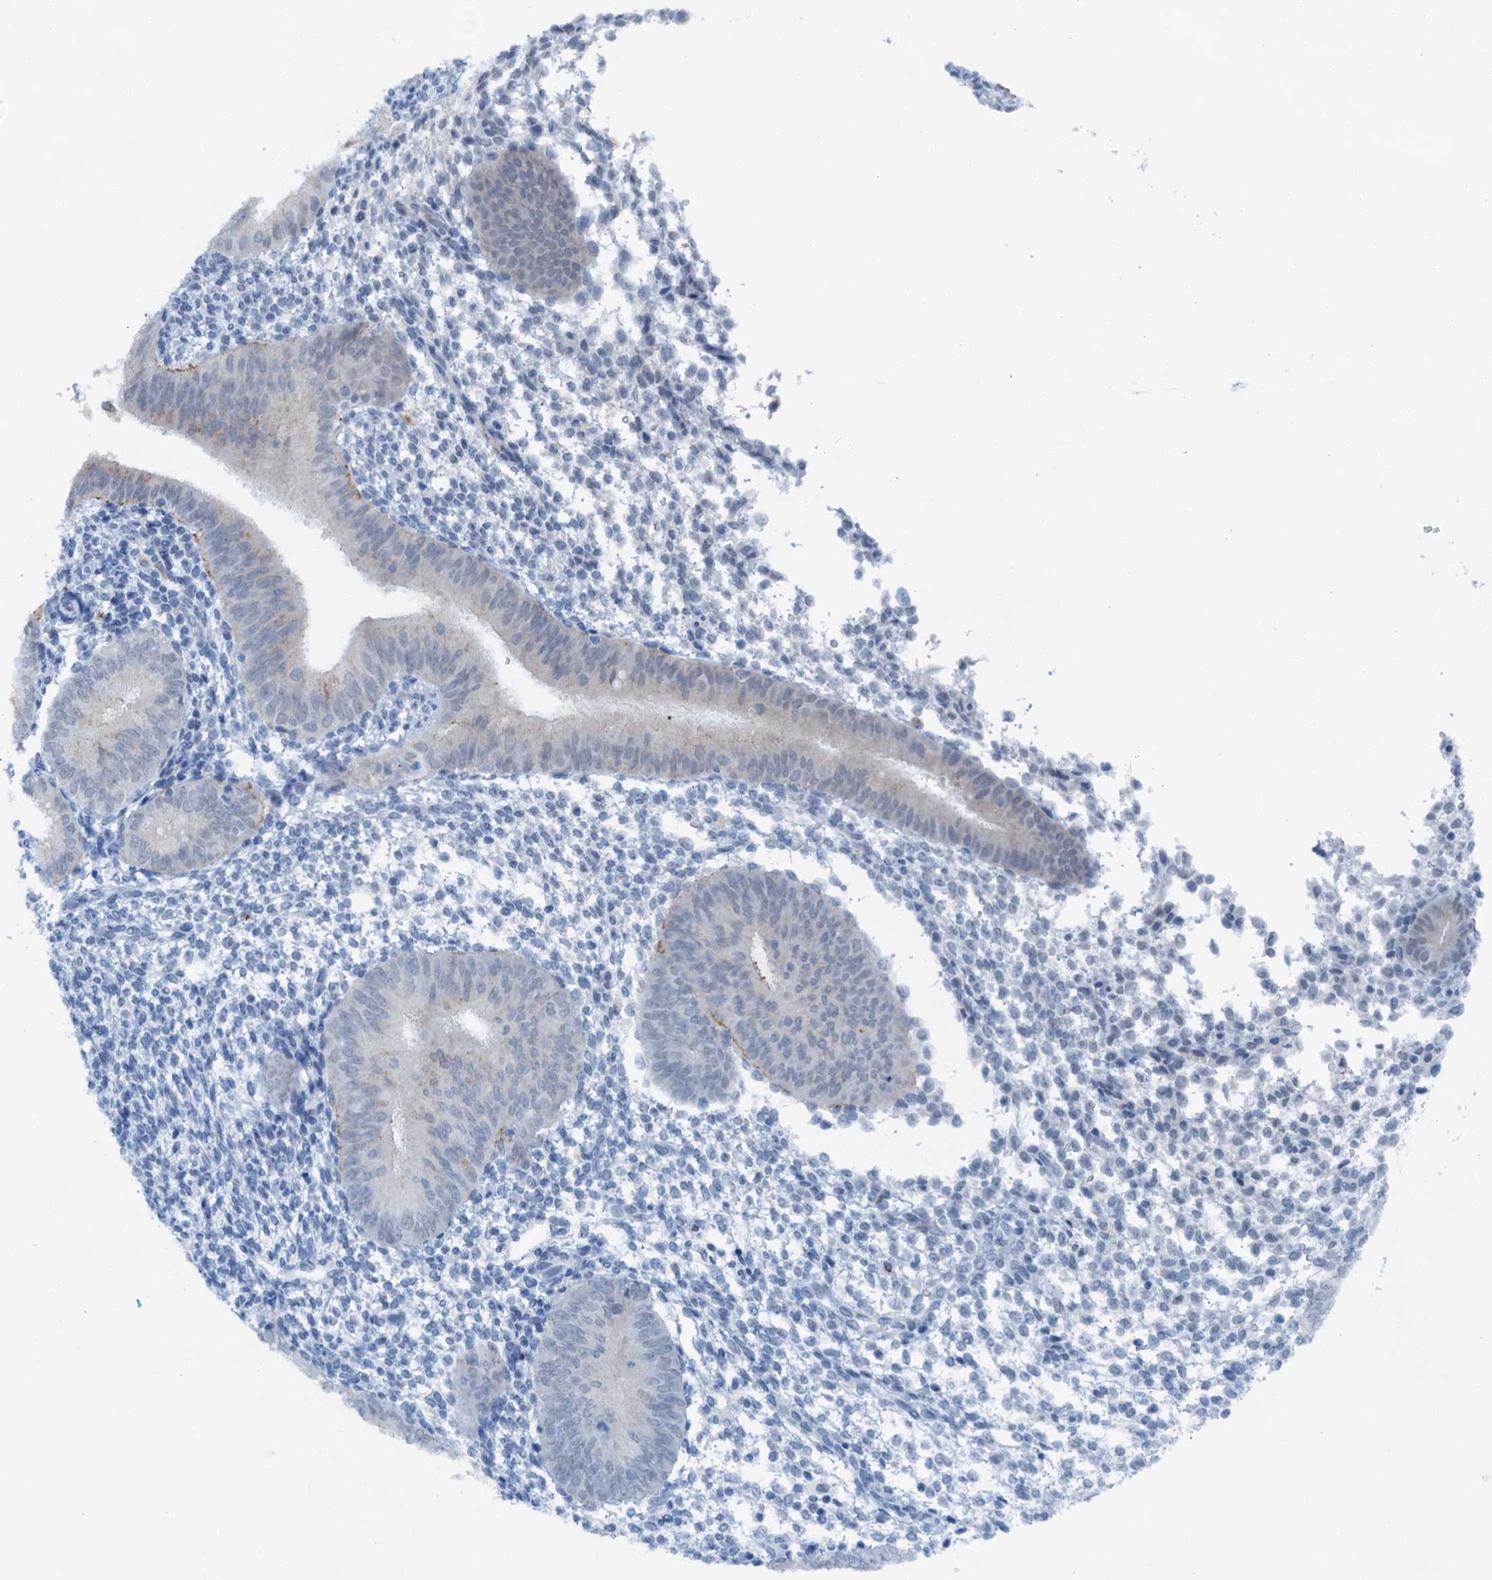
{"staining": {"intensity": "negative", "quantity": "none", "location": "none"}, "tissue": "endometrium", "cell_type": "Cells in endometrial stroma", "image_type": "normal", "snomed": [{"axis": "morphology", "description": "Normal tissue, NOS"}, {"axis": "topography", "description": "Uterus"}, {"axis": "topography", "description": "Endometrium"}], "caption": "IHC of unremarkable endometrium demonstrates no staining in cells in endometrial stroma. (Stains: DAB IHC with hematoxylin counter stain, Microscopy: brightfield microscopy at high magnification).", "gene": "SHLD1", "patient": {"sex": "female", "age": 48}}